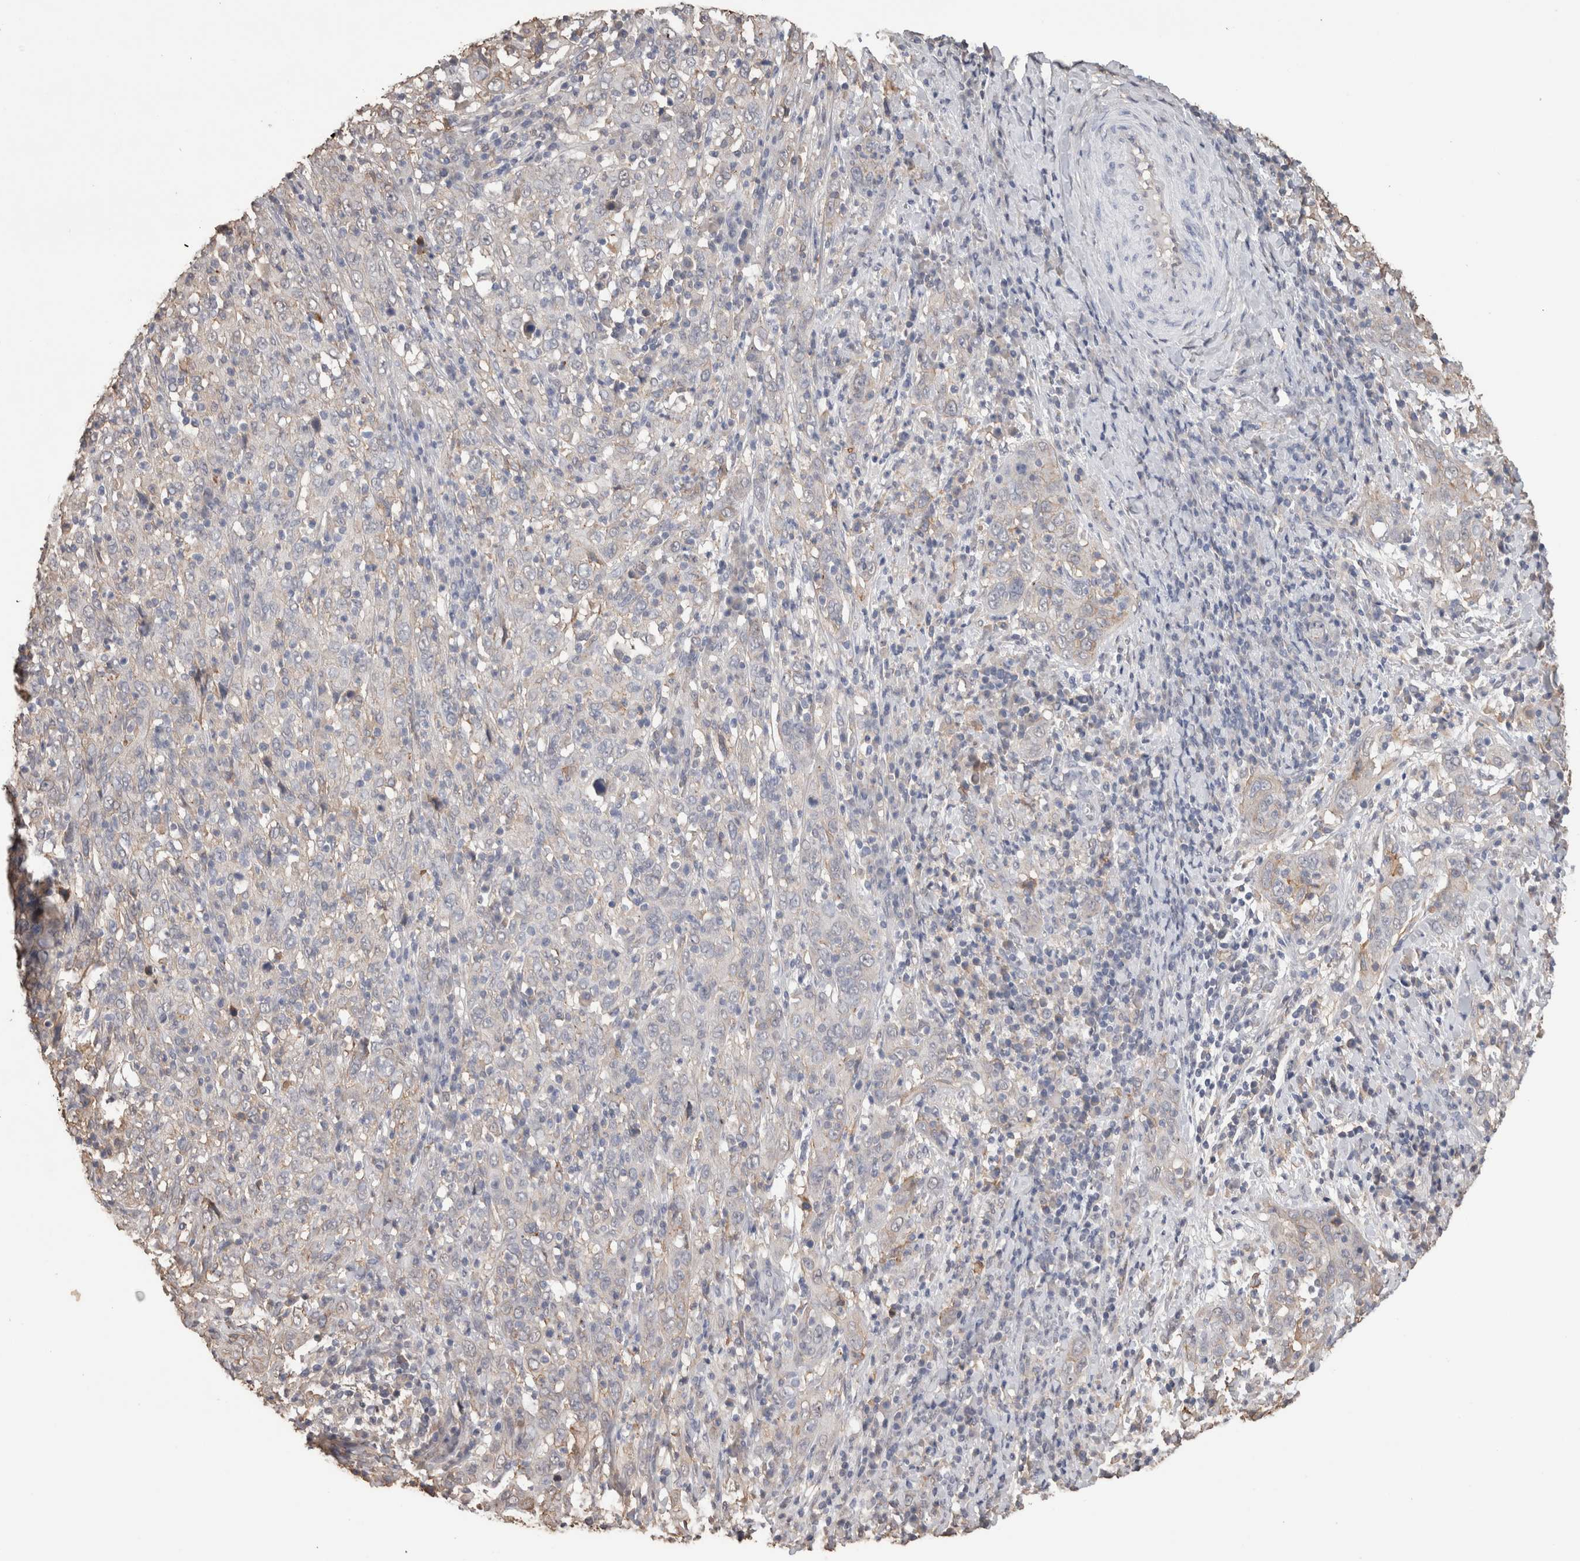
{"staining": {"intensity": "negative", "quantity": "none", "location": "none"}, "tissue": "cervical cancer", "cell_type": "Tumor cells", "image_type": "cancer", "snomed": [{"axis": "morphology", "description": "Squamous cell carcinoma, NOS"}, {"axis": "topography", "description": "Cervix"}], "caption": "High magnification brightfield microscopy of cervical cancer stained with DAB (brown) and counterstained with hematoxylin (blue): tumor cells show no significant positivity.", "gene": "S100A10", "patient": {"sex": "female", "age": 46}}